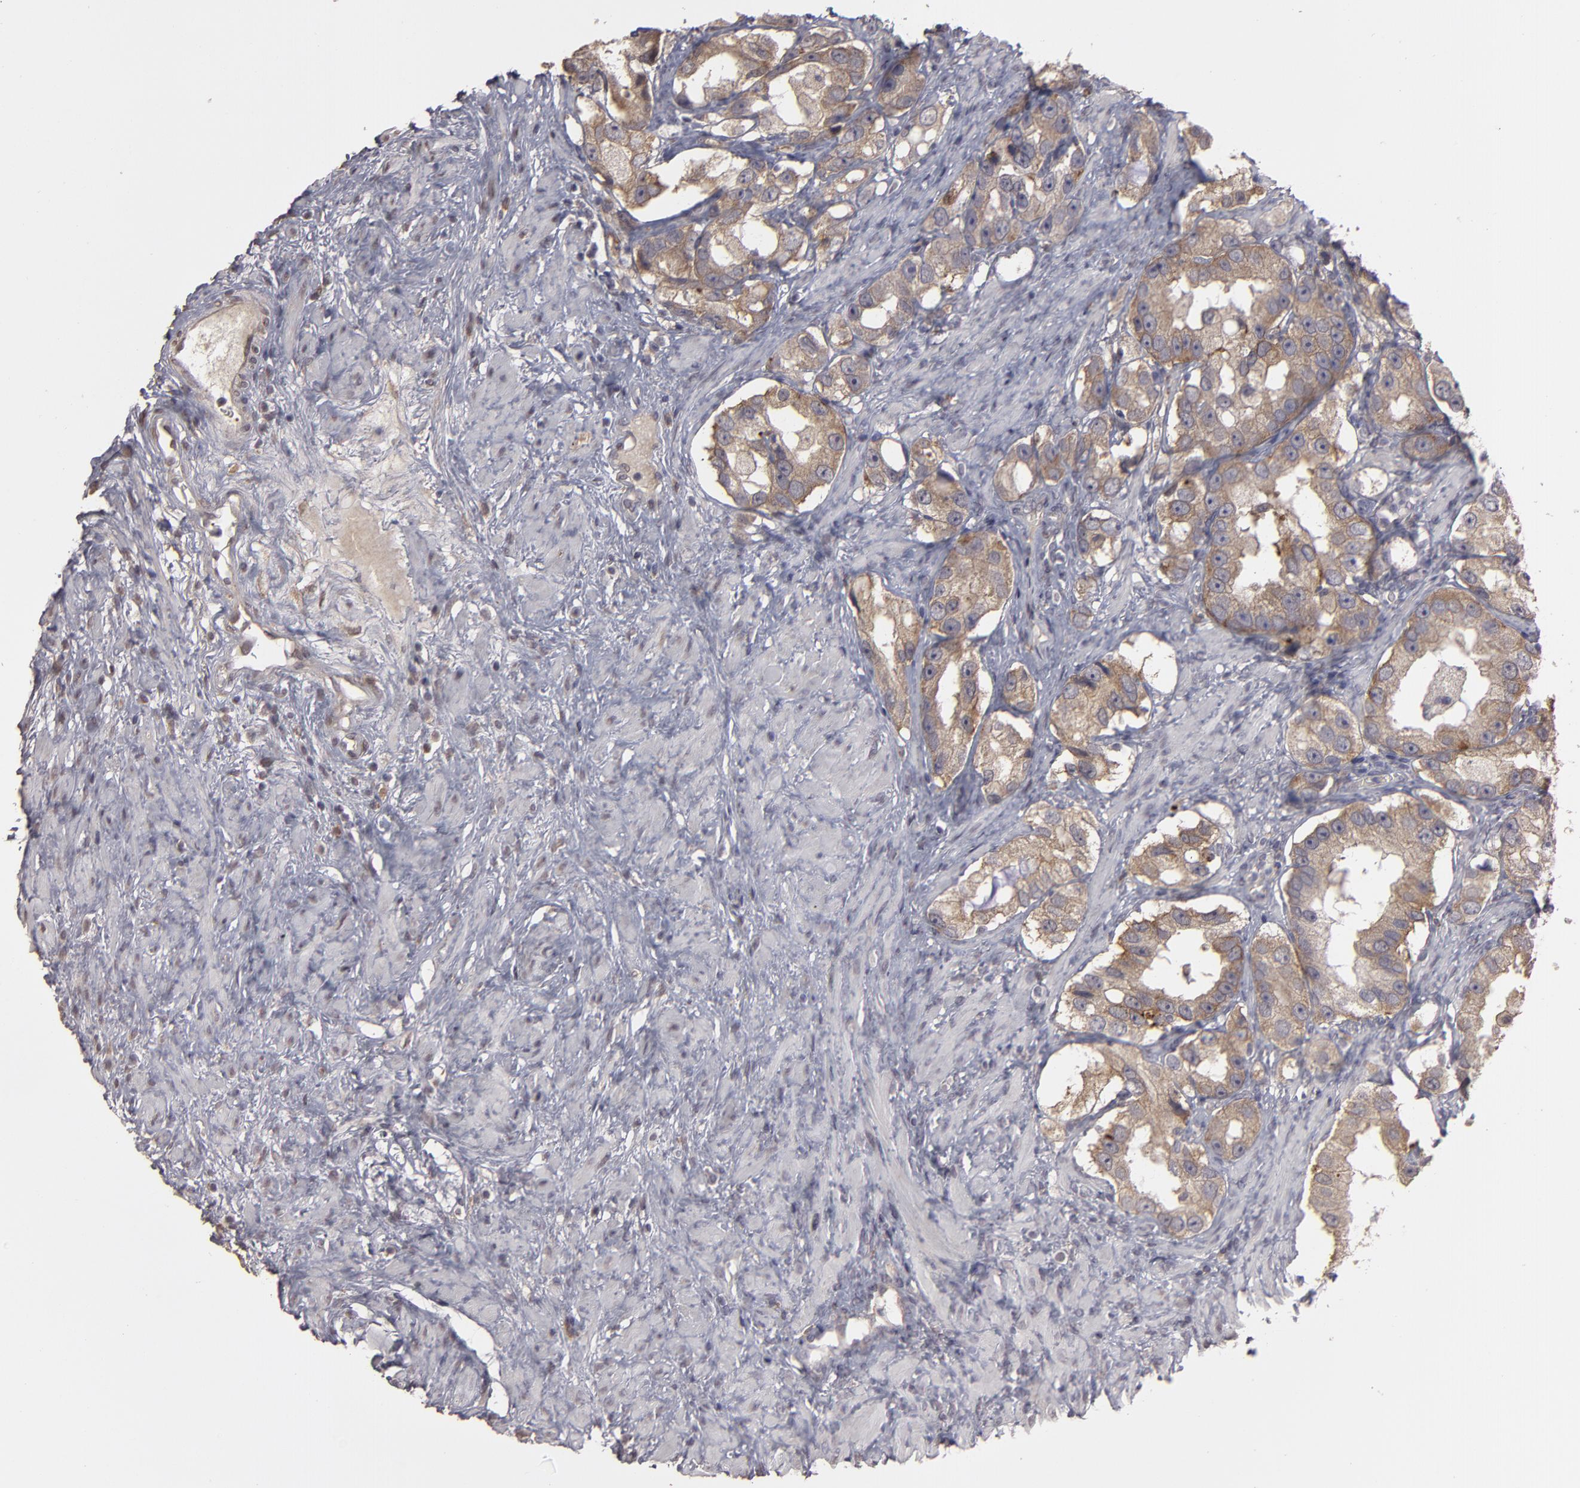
{"staining": {"intensity": "moderate", "quantity": ">75%", "location": "cytoplasmic/membranous"}, "tissue": "prostate cancer", "cell_type": "Tumor cells", "image_type": "cancer", "snomed": [{"axis": "morphology", "description": "Adenocarcinoma, High grade"}, {"axis": "topography", "description": "Prostate"}], "caption": "Human prostate cancer stained with a protein marker exhibits moderate staining in tumor cells.", "gene": "ITGB5", "patient": {"sex": "male", "age": 63}}